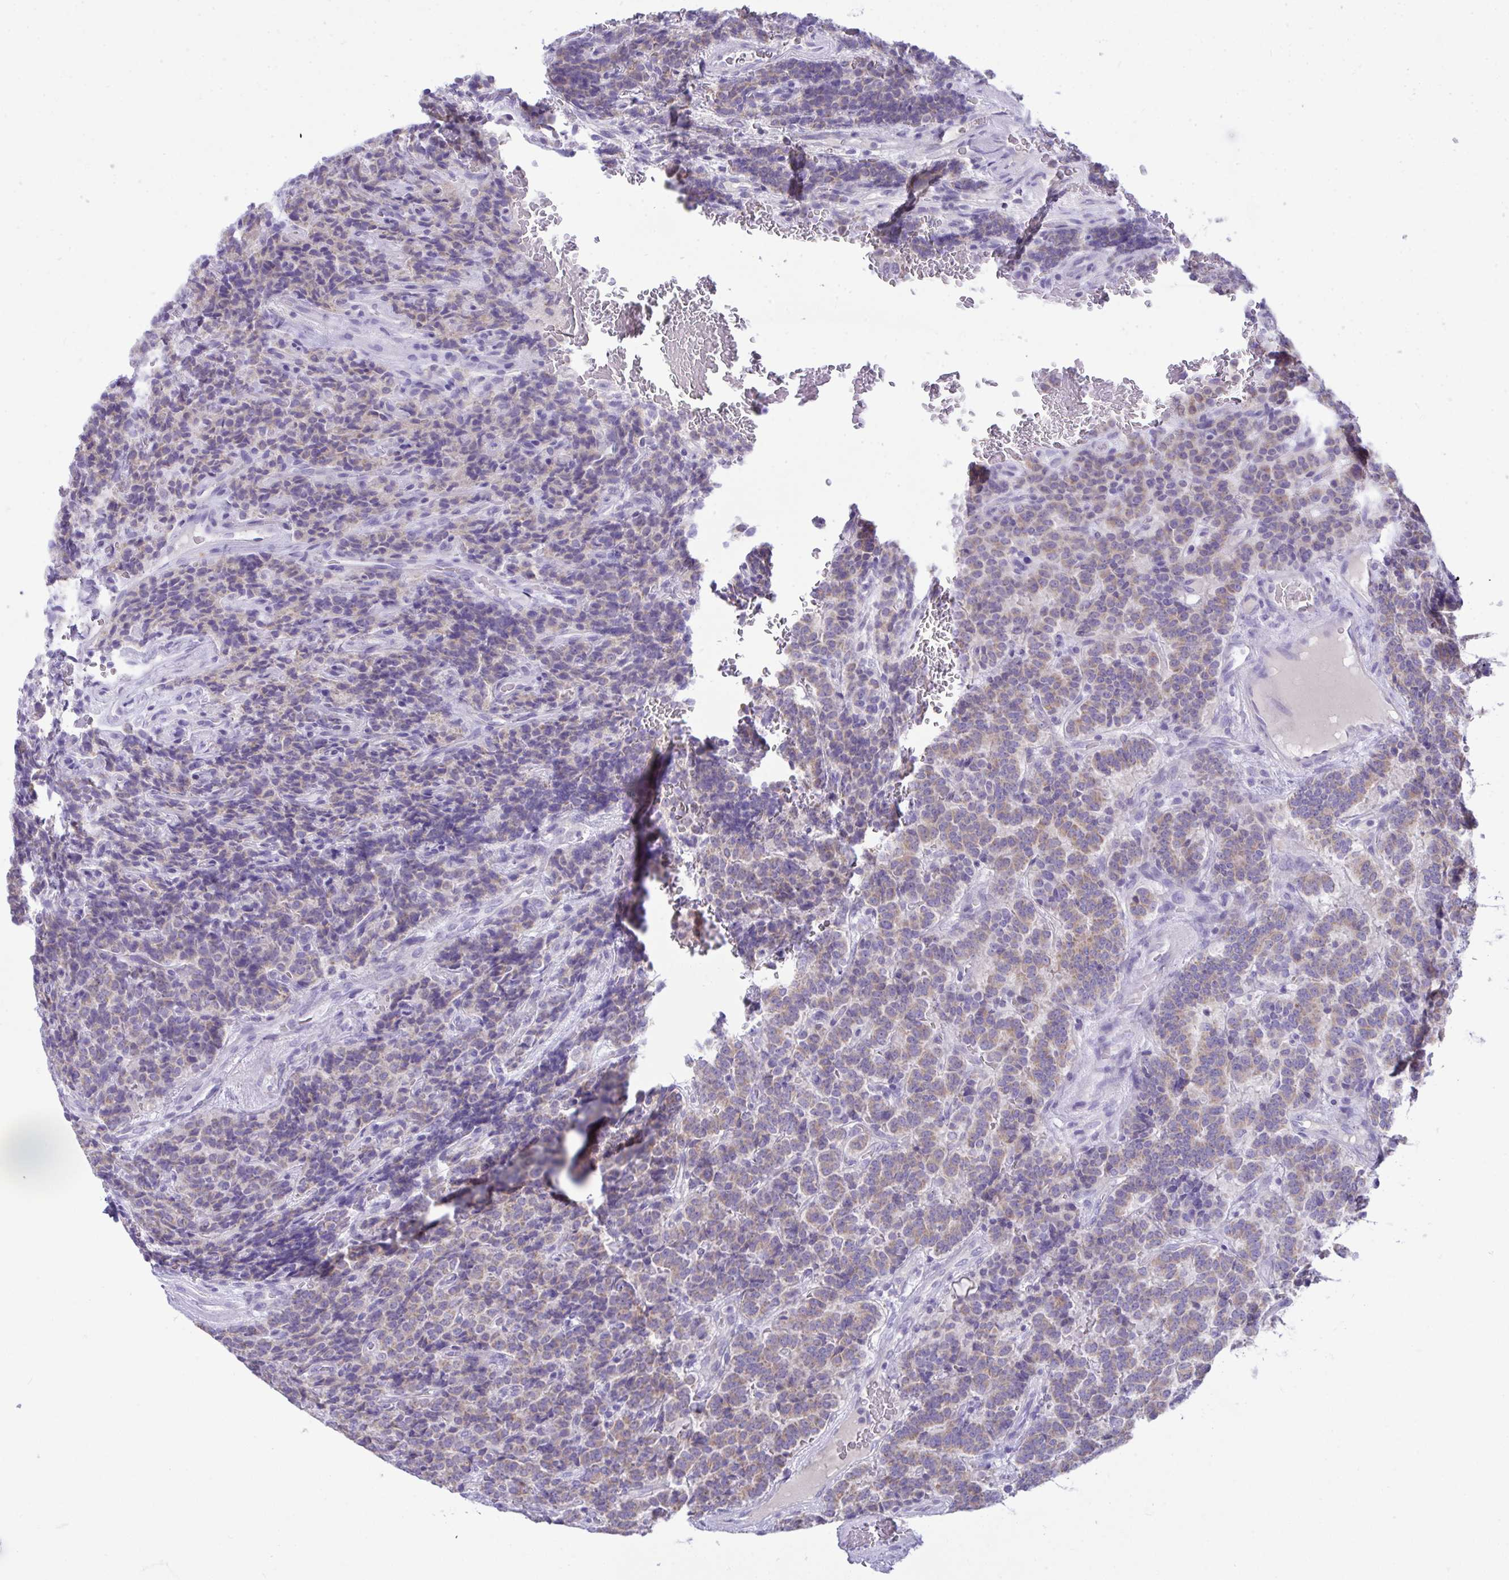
{"staining": {"intensity": "moderate", "quantity": "25%-75%", "location": "cytoplasmic/membranous"}, "tissue": "carcinoid", "cell_type": "Tumor cells", "image_type": "cancer", "snomed": [{"axis": "morphology", "description": "Carcinoid, malignant, NOS"}, {"axis": "topography", "description": "Pancreas"}], "caption": "Immunohistochemistry (IHC) image of neoplastic tissue: human carcinoid stained using IHC reveals medium levels of moderate protein expression localized specifically in the cytoplasmic/membranous of tumor cells, appearing as a cytoplasmic/membranous brown color.", "gene": "PLA2G12B", "patient": {"sex": "male", "age": 36}}